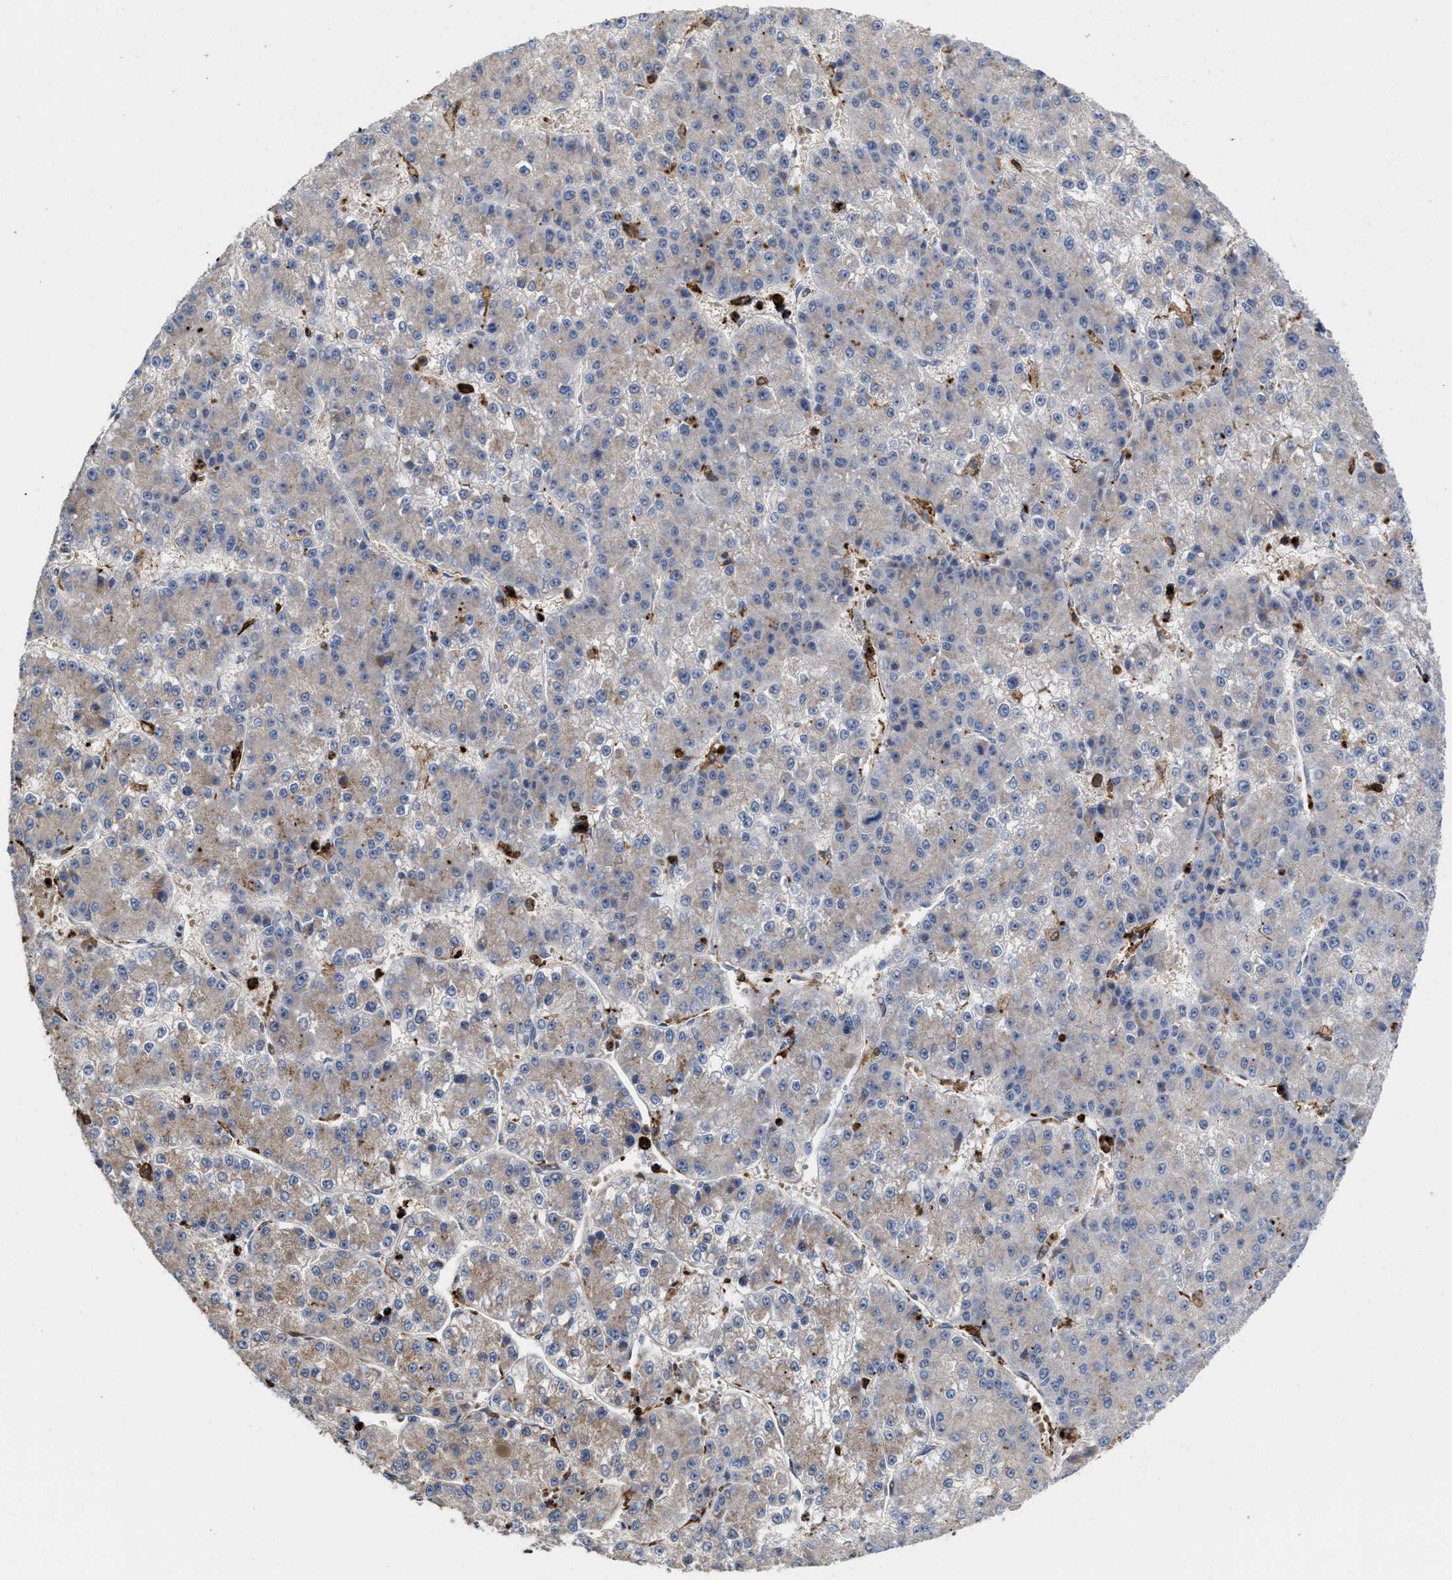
{"staining": {"intensity": "weak", "quantity": "<25%", "location": "cytoplasmic/membranous"}, "tissue": "liver cancer", "cell_type": "Tumor cells", "image_type": "cancer", "snomed": [{"axis": "morphology", "description": "Carcinoma, Hepatocellular, NOS"}, {"axis": "topography", "description": "Liver"}], "caption": "The micrograph reveals no significant expression in tumor cells of hepatocellular carcinoma (liver).", "gene": "PTPRE", "patient": {"sex": "female", "age": 73}}